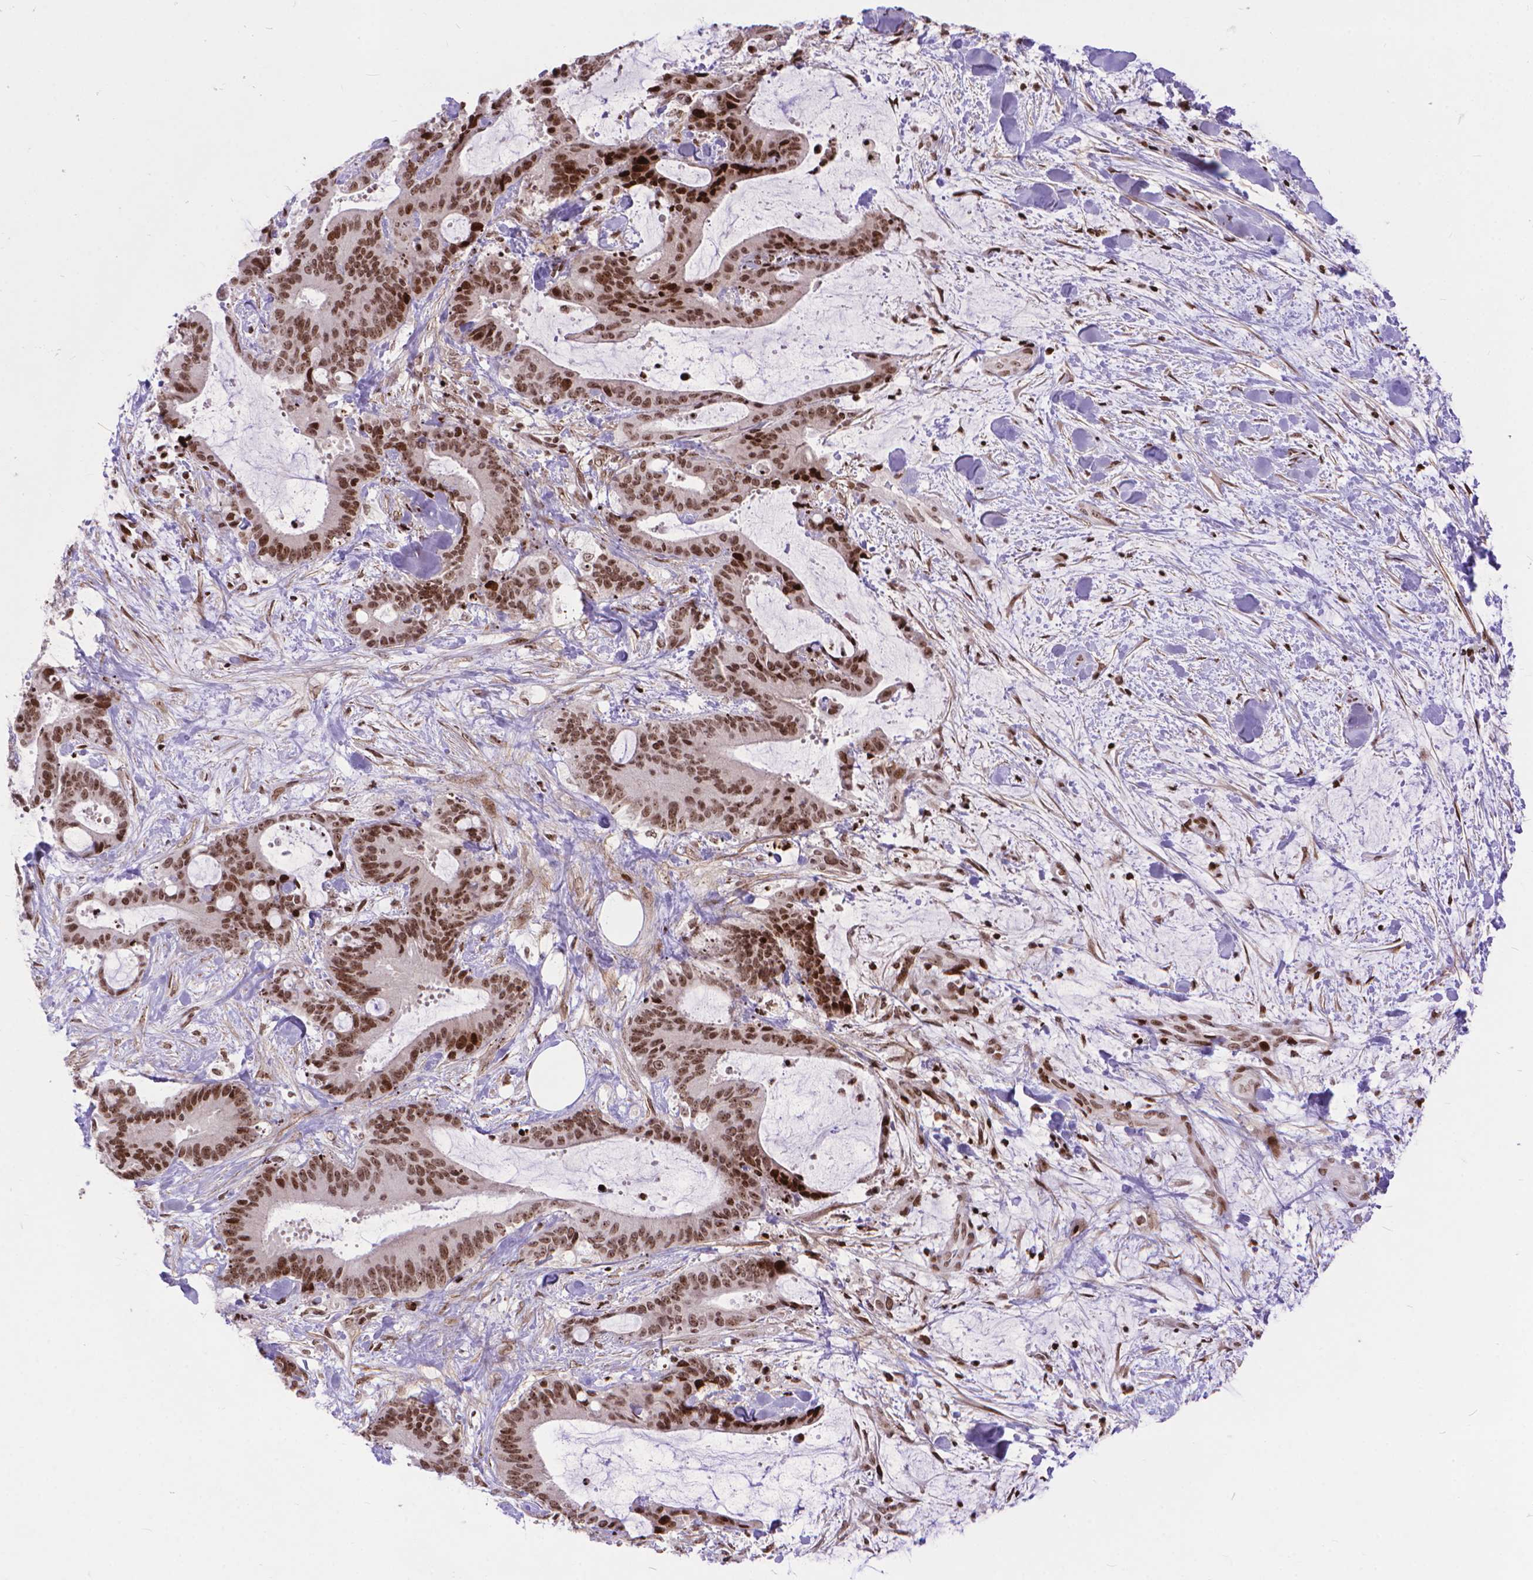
{"staining": {"intensity": "moderate", "quantity": ">75%", "location": "nuclear"}, "tissue": "liver cancer", "cell_type": "Tumor cells", "image_type": "cancer", "snomed": [{"axis": "morphology", "description": "Cholangiocarcinoma"}, {"axis": "topography", "description": "Liver"}], "caption": "Immunohistochemical staining of liver cancer (cholangiocarcinoma) shows medium levels of moderate nuclear expression in about >75% of tumor cells.", "gene": "AMER1", "patient": {"sex": "female", "age": 73}}